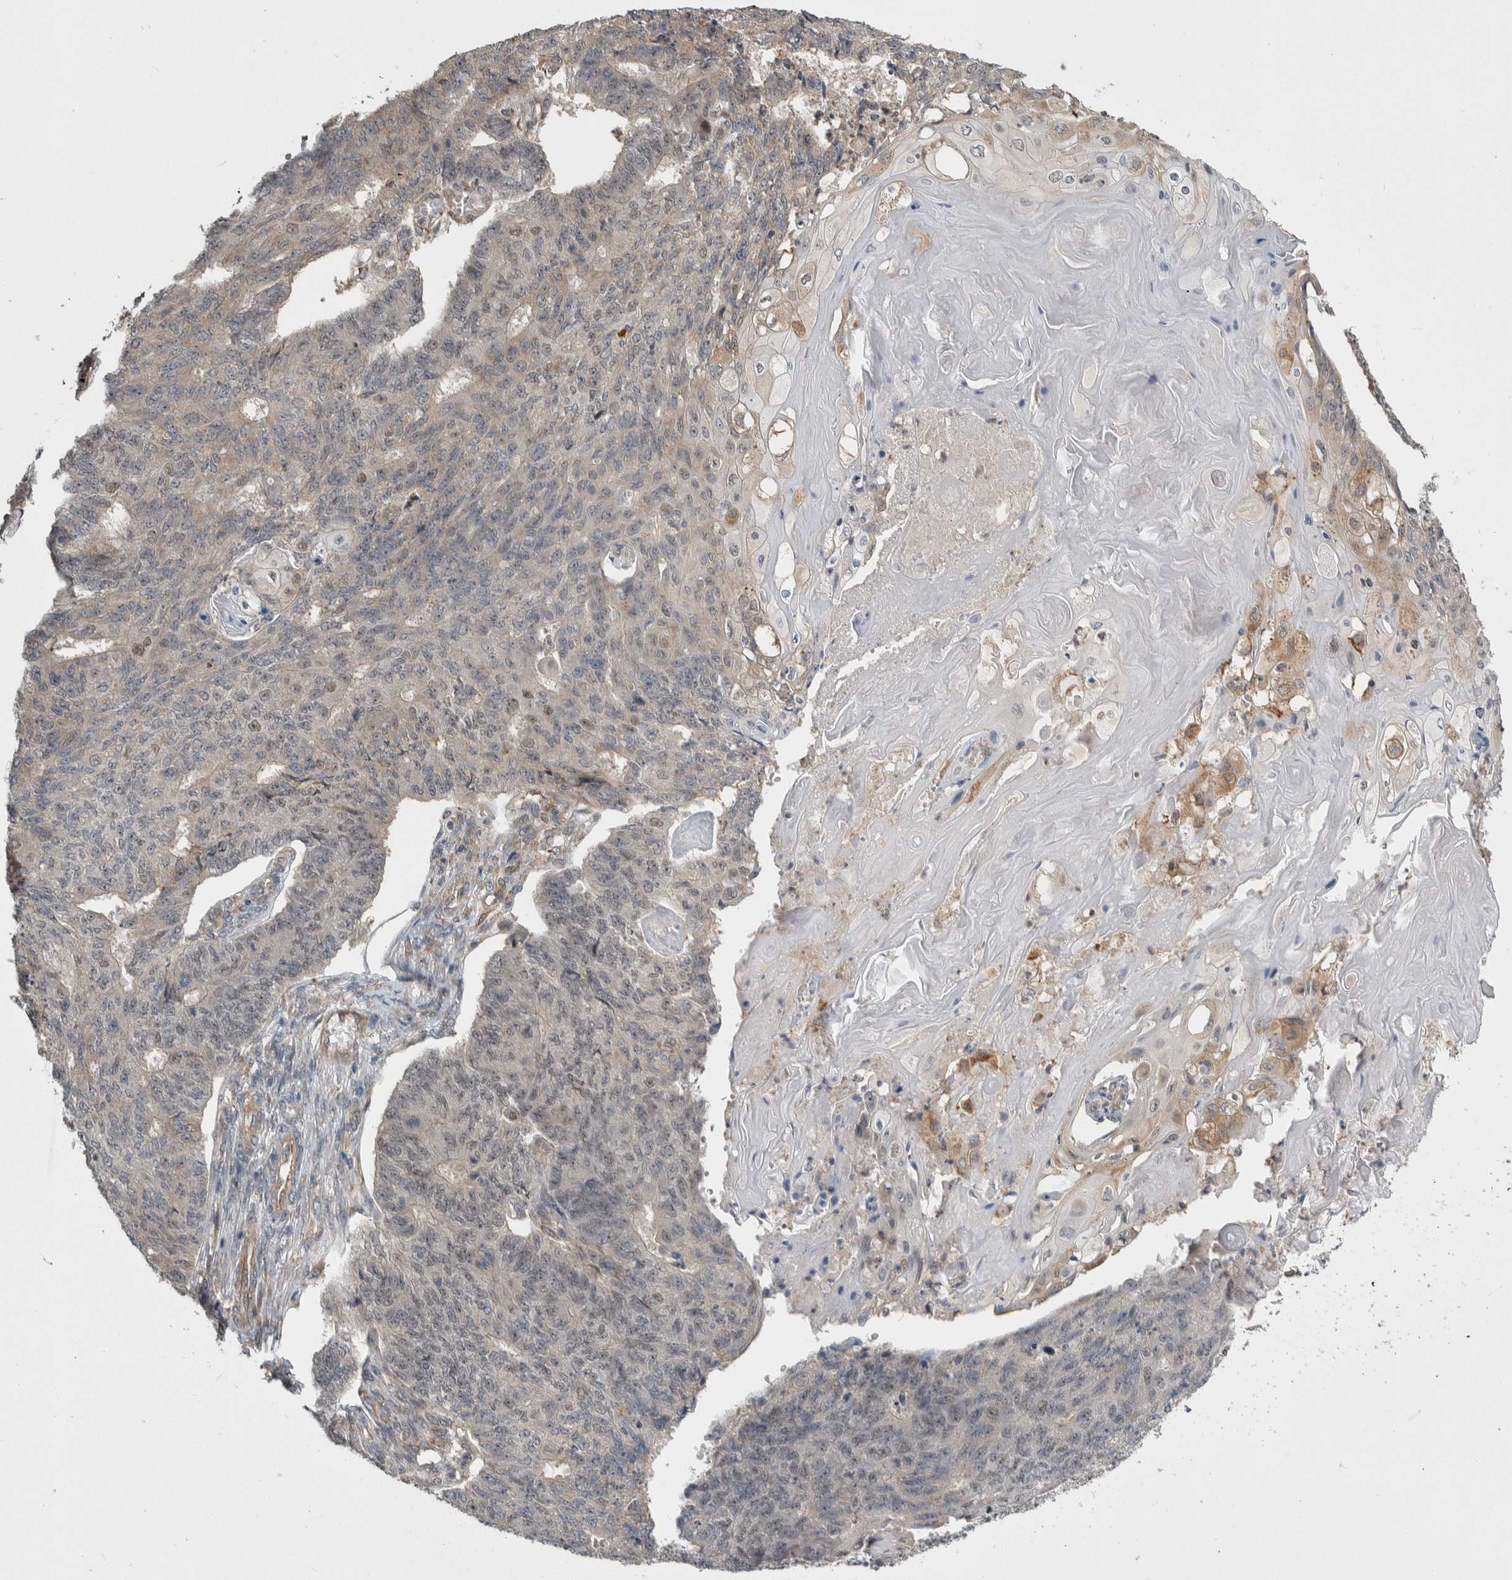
{"staining": {"intensity": "negative", "quantity": "none", "location": "none"}, "tissue": "endometrial cancer", "cell_type": "Tumor cells", "image_type": "cancer", "snomed": [{"axis": "morphology", "description": "Adenocarcinoma, NOS"}, {"axis": "topography", "description": "Endometrium"}], "caption": "A high-resolution photomicrograph shows immunohistochemistry (IHC) staining of endometrial adenocarcinoma, which reveals no significant positivity in tumor cells. The staining is performed using DAB brown chromogen with nuclei counter-stained in using hematoxylin.", "gene": "PRDM4", "patient": {"sex": "female", "age": 32}}